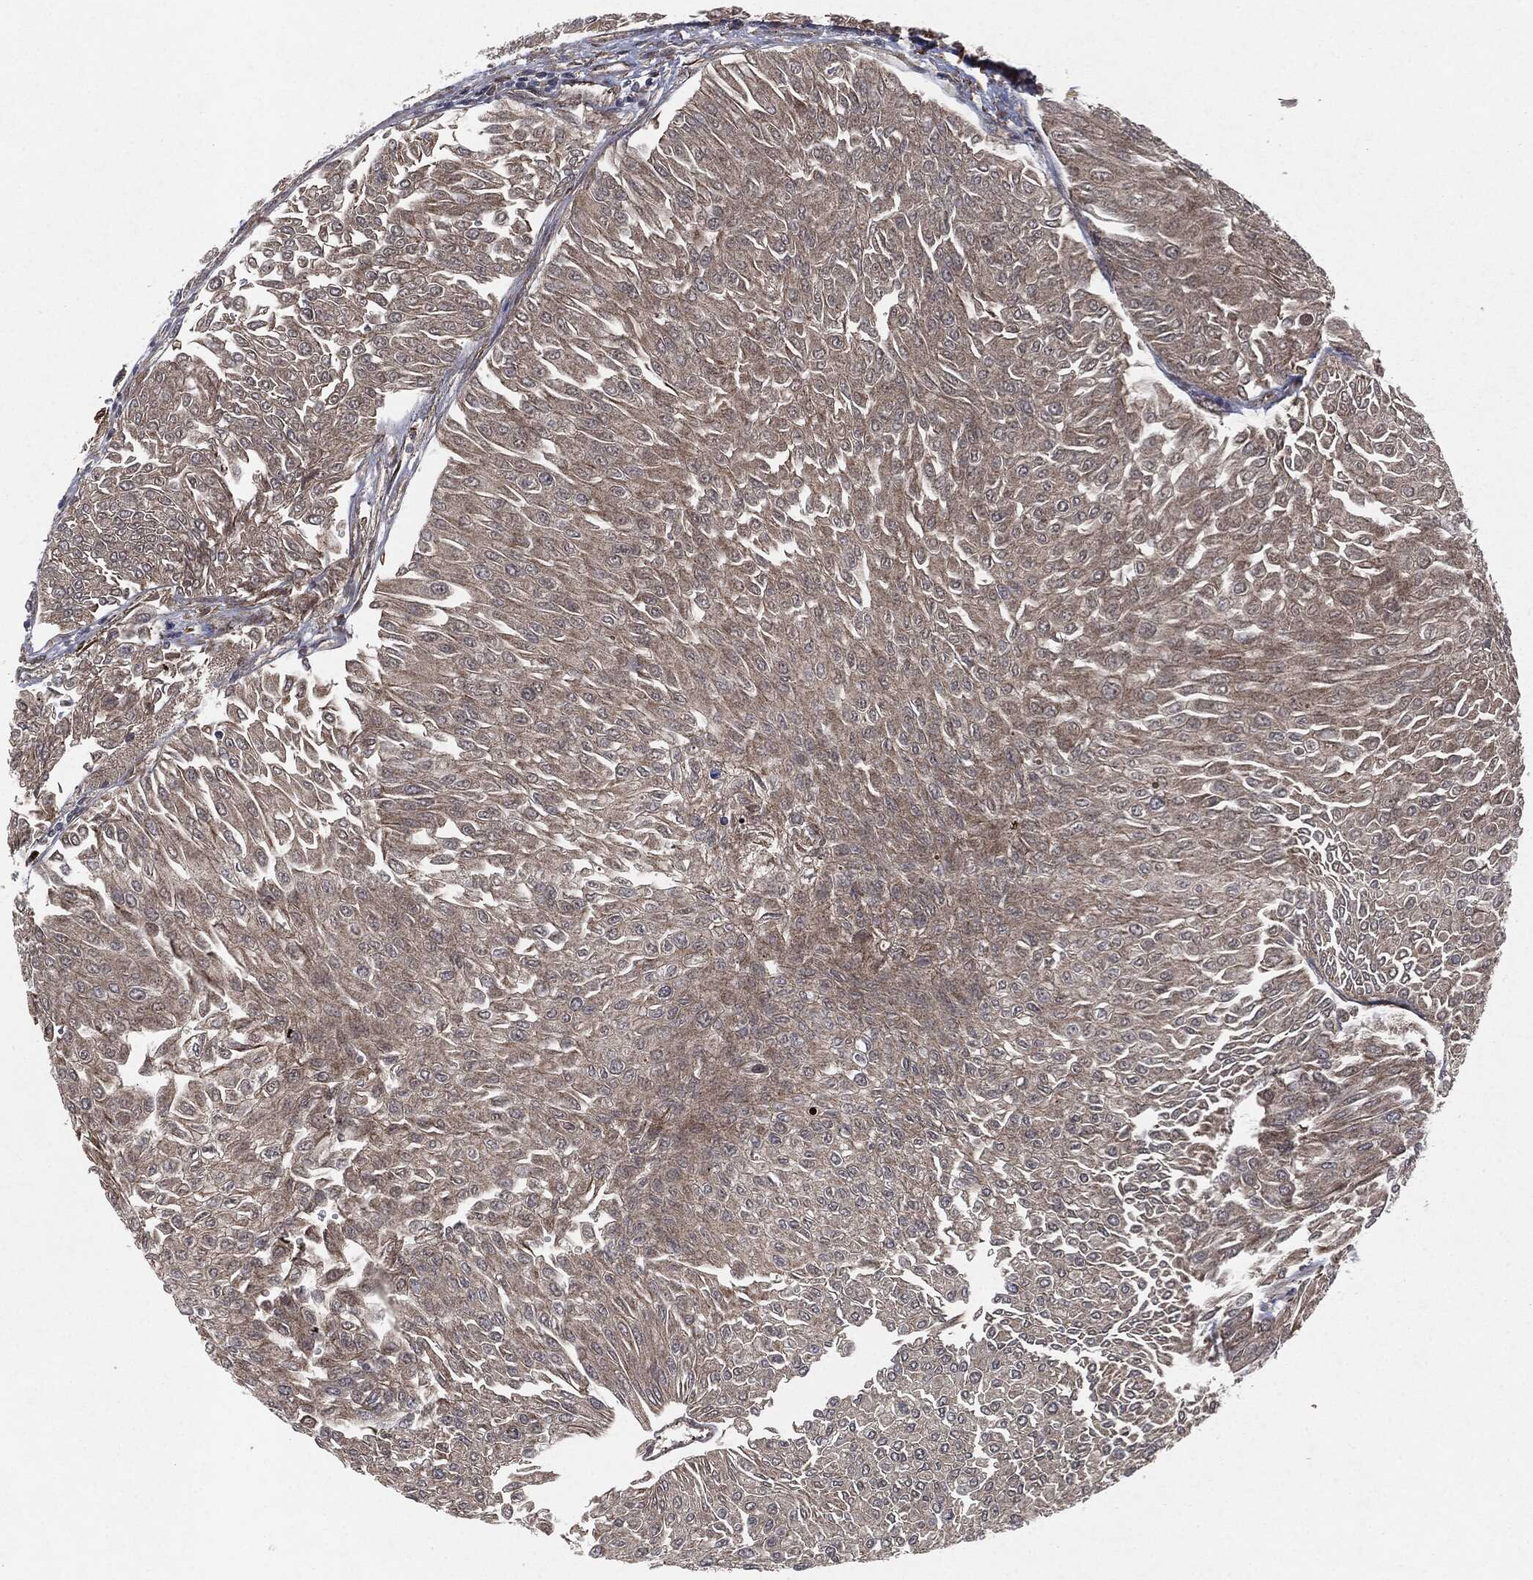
{"staining": {"intensity": "weak", "quantity": "<25%", "location": "cytoplasmic/membranous"}, "tissue": "urothelial cancer", "cell_type": "Tumor cells", "image_type": "cancer", "snomed": [{"axis": "morphology", "description": "Urothelial carcinoma, Low grade"}, {"axis": "topography", "description": "Urinary bladder"}], "caption": "Immunohistochemical staining of urothelial cancer demonstrates no significant expression in tumor cells.", "gene": "RAF1", "patient": {"sex": "male", "age": 67}}